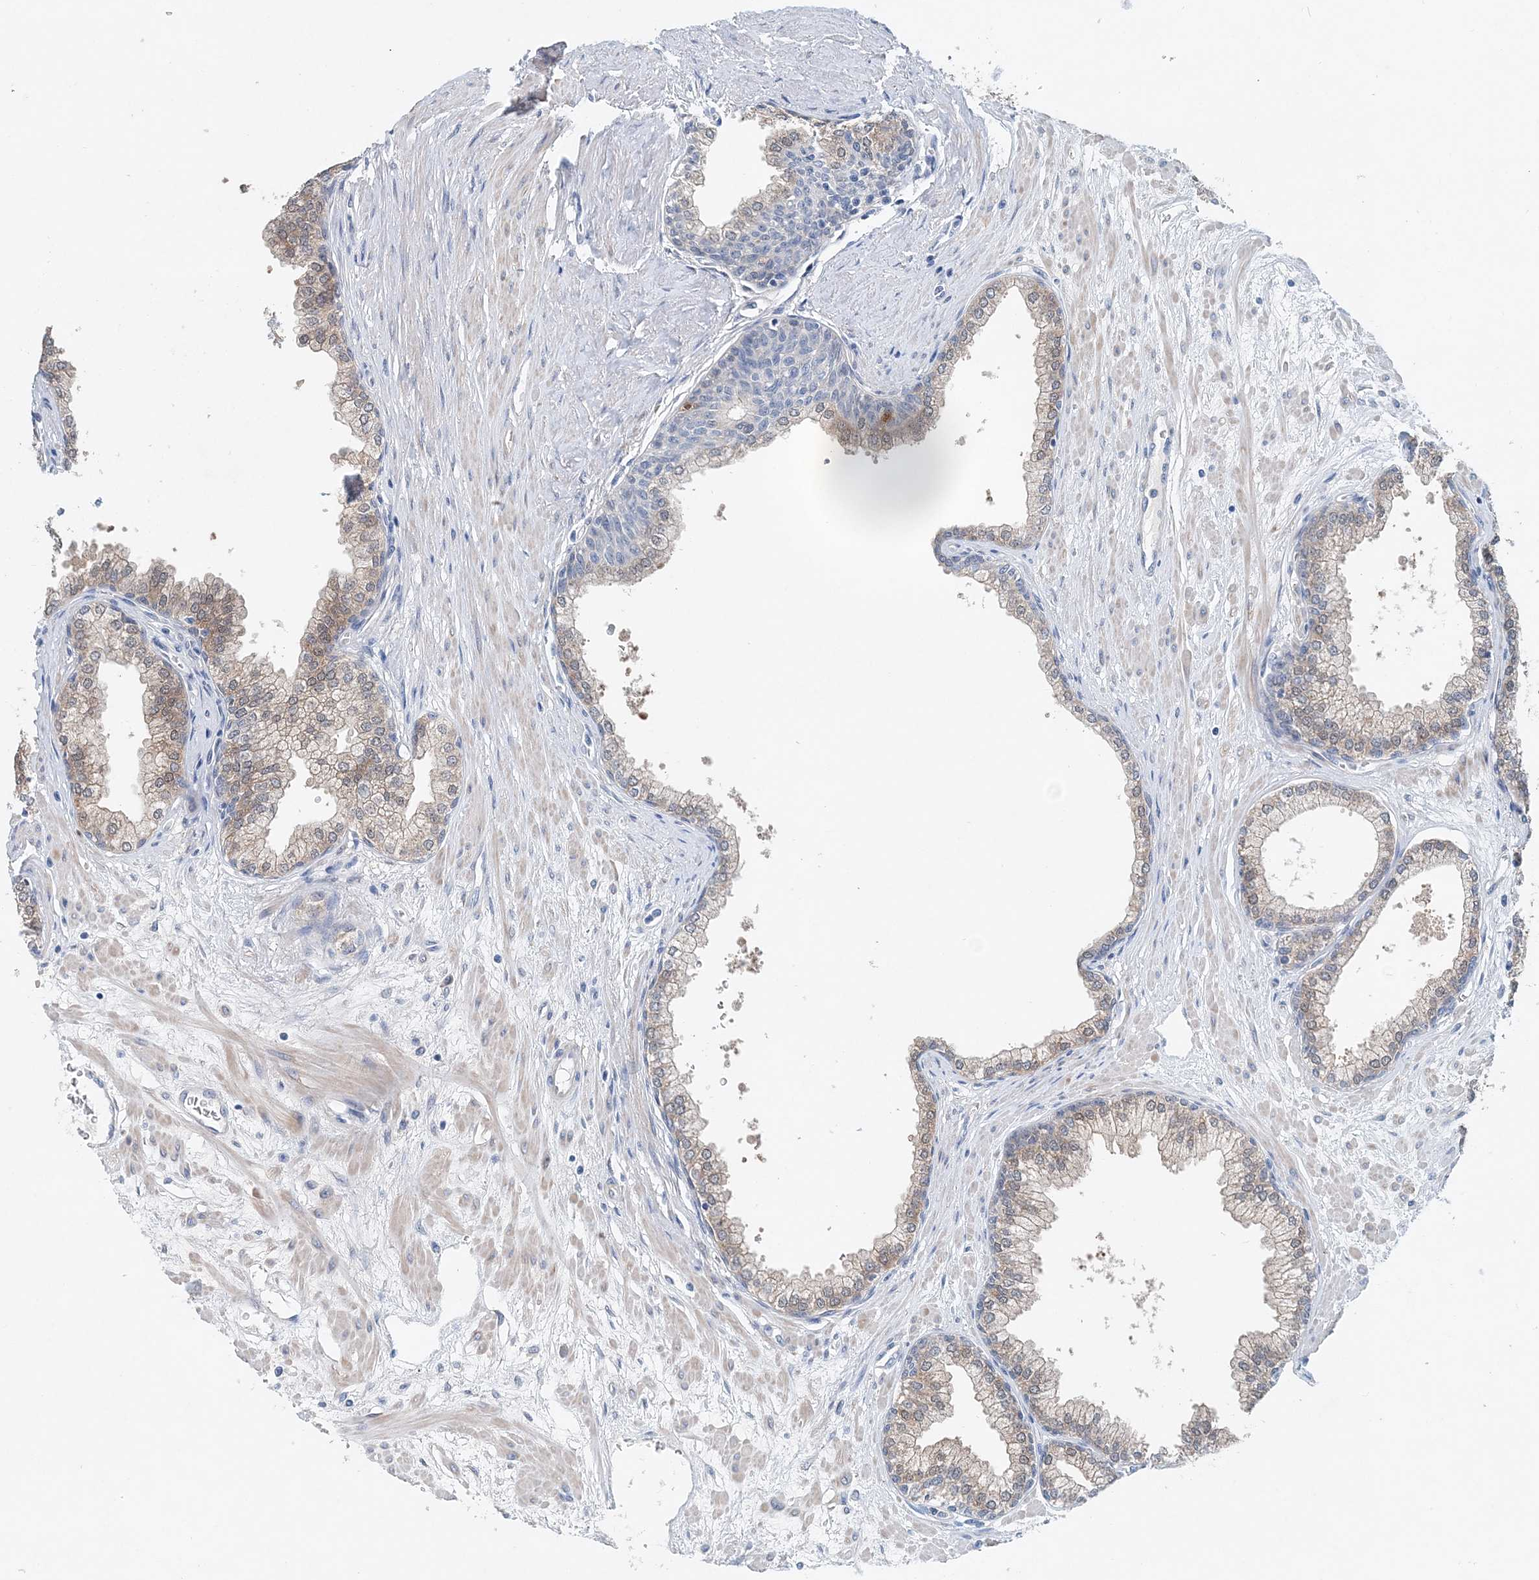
{"staining": {"intensity": "moderate", "quantity": "25%-75%", "location": "cytoplasmic/membranous,nuclear"}, "tissue": "prostate", "cell_type": "Glandular cells", "image_type": "normal", "snomed": [{"axis": "morphology", "description": "Normal tissue, NOS"}, {"axis": "morphology", "description": "Urothelial carcinoma, Low grade"}, {"axis": "topography", "description": "Urinary bladder"}, {"axis": "topography", "description": "Prostate"}], "caption": "Unremarkable prostate was stained to show a protein in brown. There is medium levels of moderate cytoplasmic/membranous,nuclear staining in about 25%-75% of glandular cells. The staining was performed using DAB (3,3'-diaminobenzidine), with brown indicating positive protein expression. Nuclei are stained blue with hematoxylin.", "gene": "PFN2", "patient": {"sex": "male", "age": 60}}